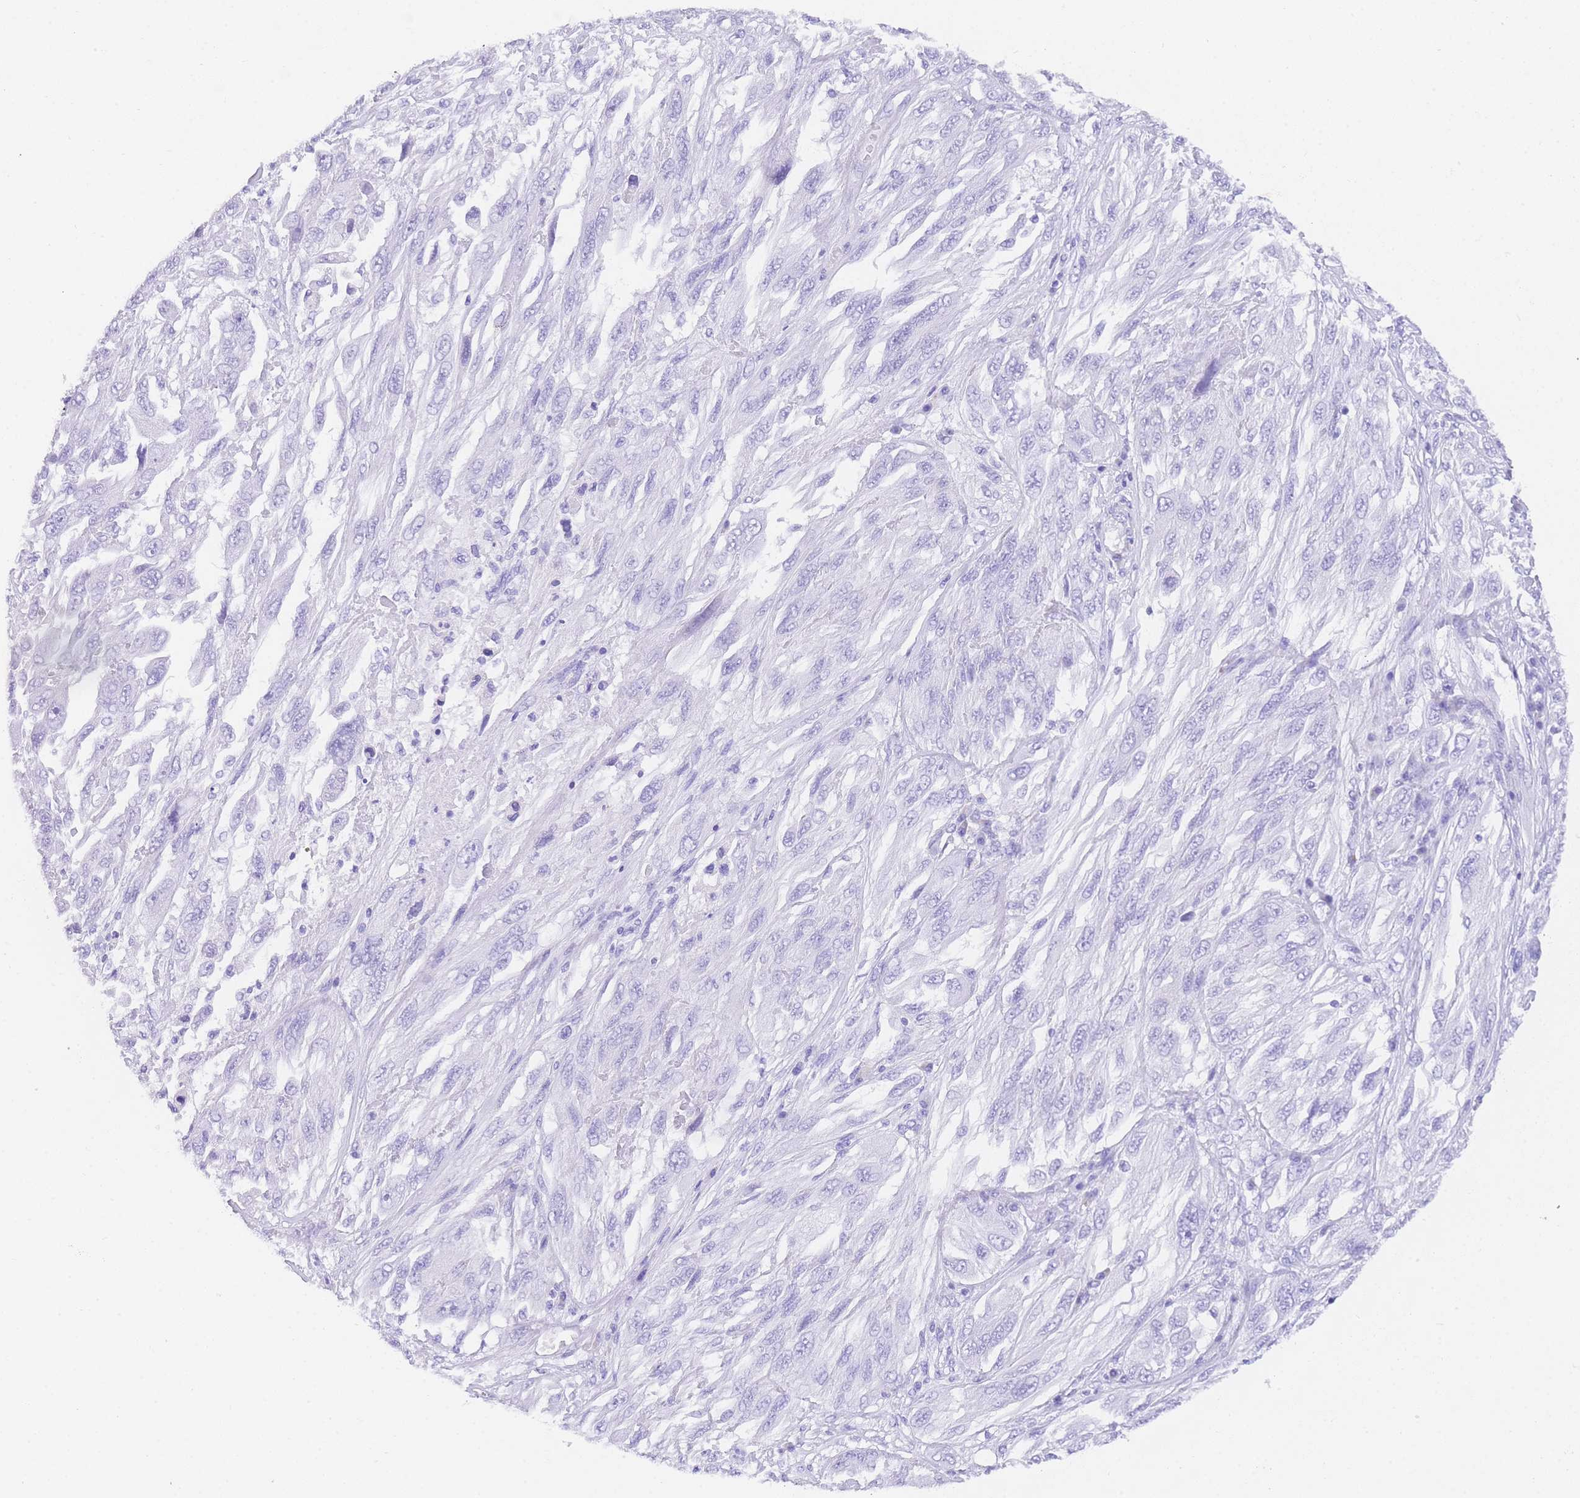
{"staining": {"intensity": "negative", "quantity": "none", "location": "none"}, "tissue": "melanoma", "cell_type": "Tumor cells", "image_type": "cancer", "snomed": [{"axis": "morphology", "description": "Malignant melanoma, NOS"}, {"axis": "topography", "description": "Skin"}], "caption": "This is a photomicrograph of immunohistochemistry staining of melanoma, which shows no expression in tumor cells. Nuclei are stained in blue.", "gene": "NKD2", "patient": {"sex": "female", "age": 91}}